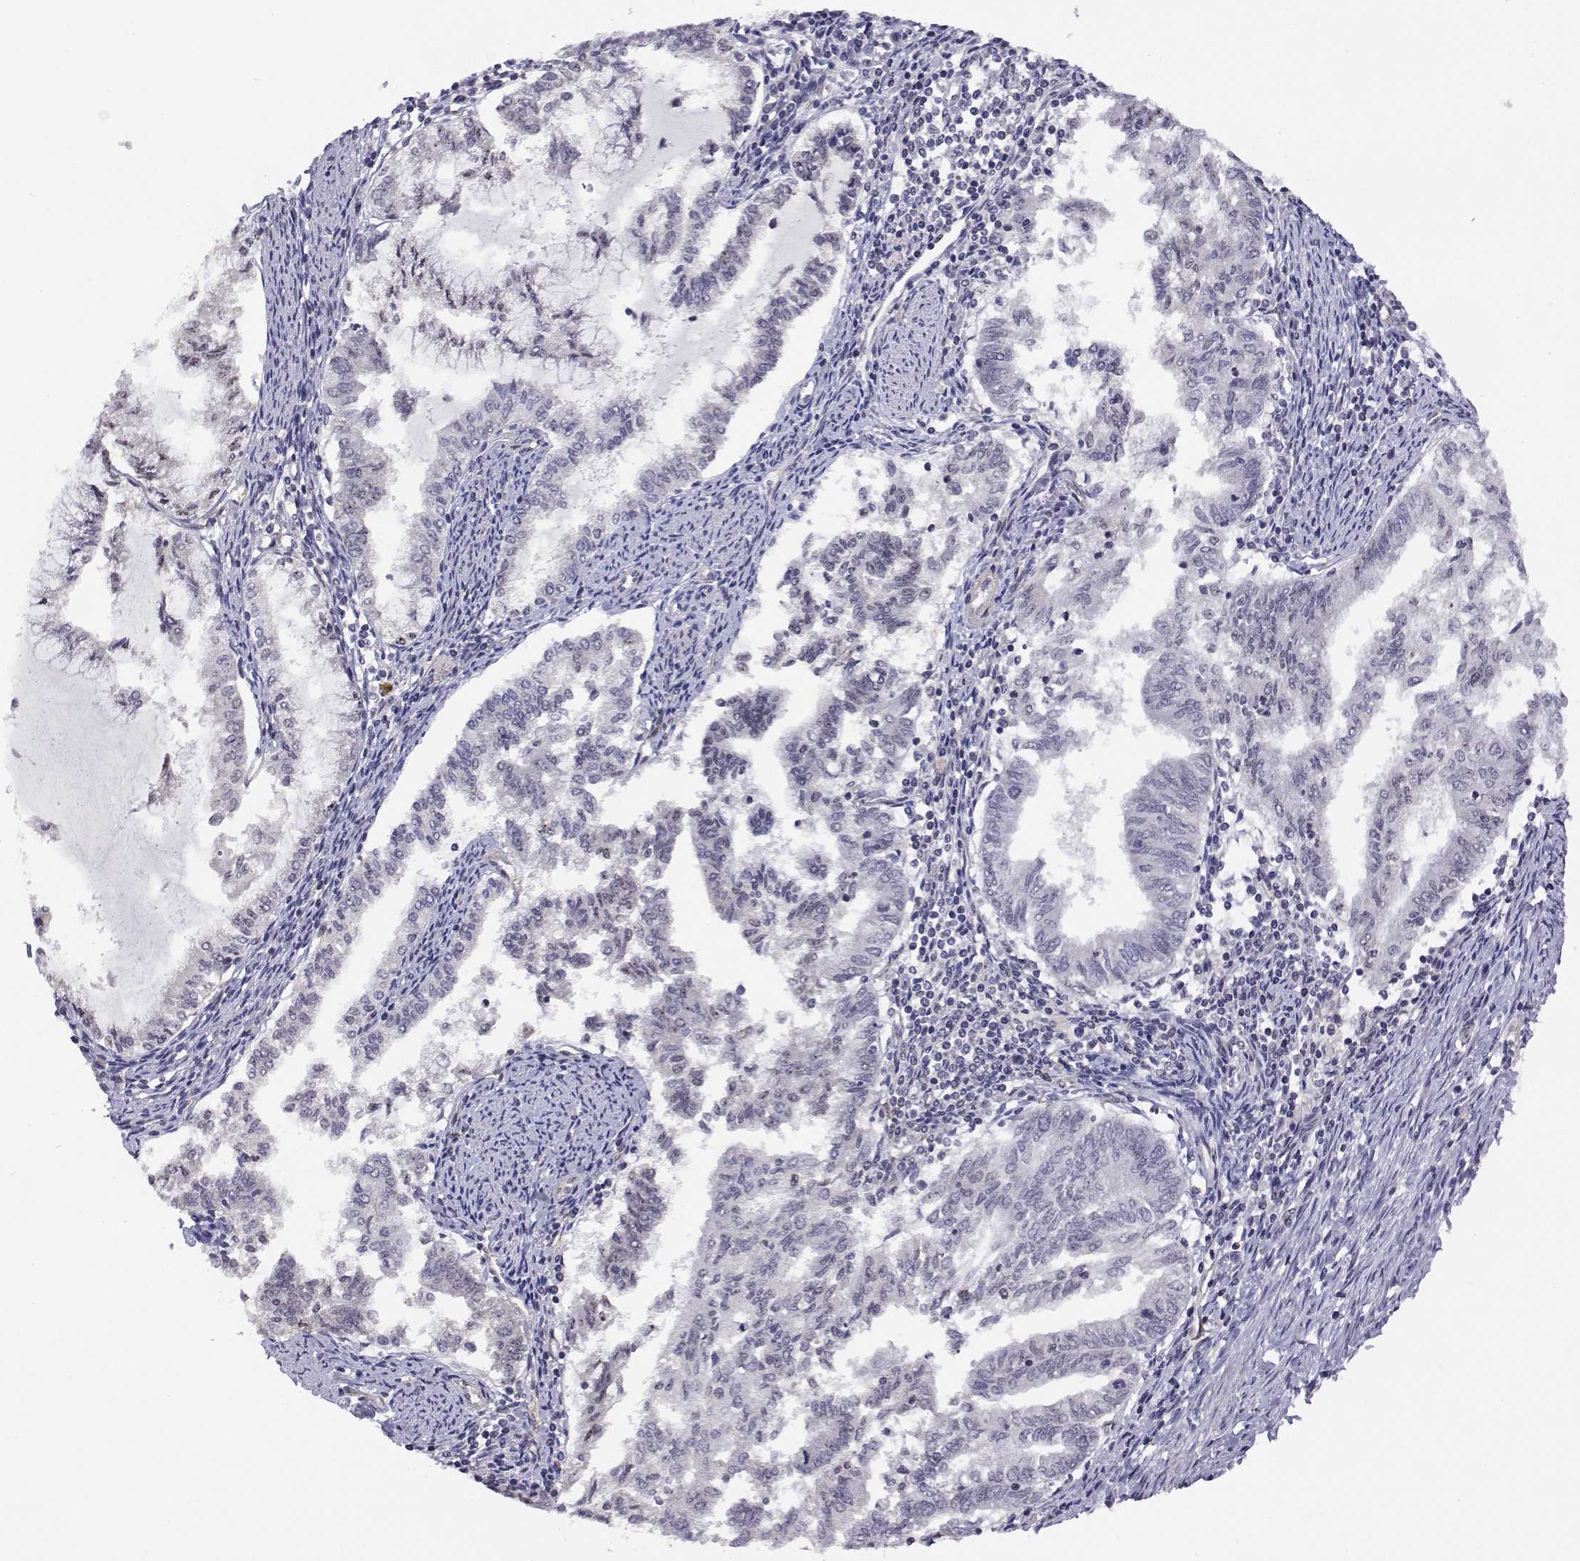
{"staining": {"intensity": "negative", "quantity": "none", "location": "none"}, "tissue": "endometrial cancer", "cell_type": "Tumor cells", "image_type": "cancer", "snomed": [{"axis": "morphology", "description": "Adenocarcinoma, NOS"}, {"axis": "topography", "description": "Endometrium"}], "caption": "Immunohistochemistry photomicrograph of endometrial cancer (adenocarcinoma) stained for a protein (brown), which displays no staining in tumor cells. (DAB IHC visualized using brightfield microscopy, high magnification).", "gene": "NHP2", "patient": {"sex": "female", "age": 79}}